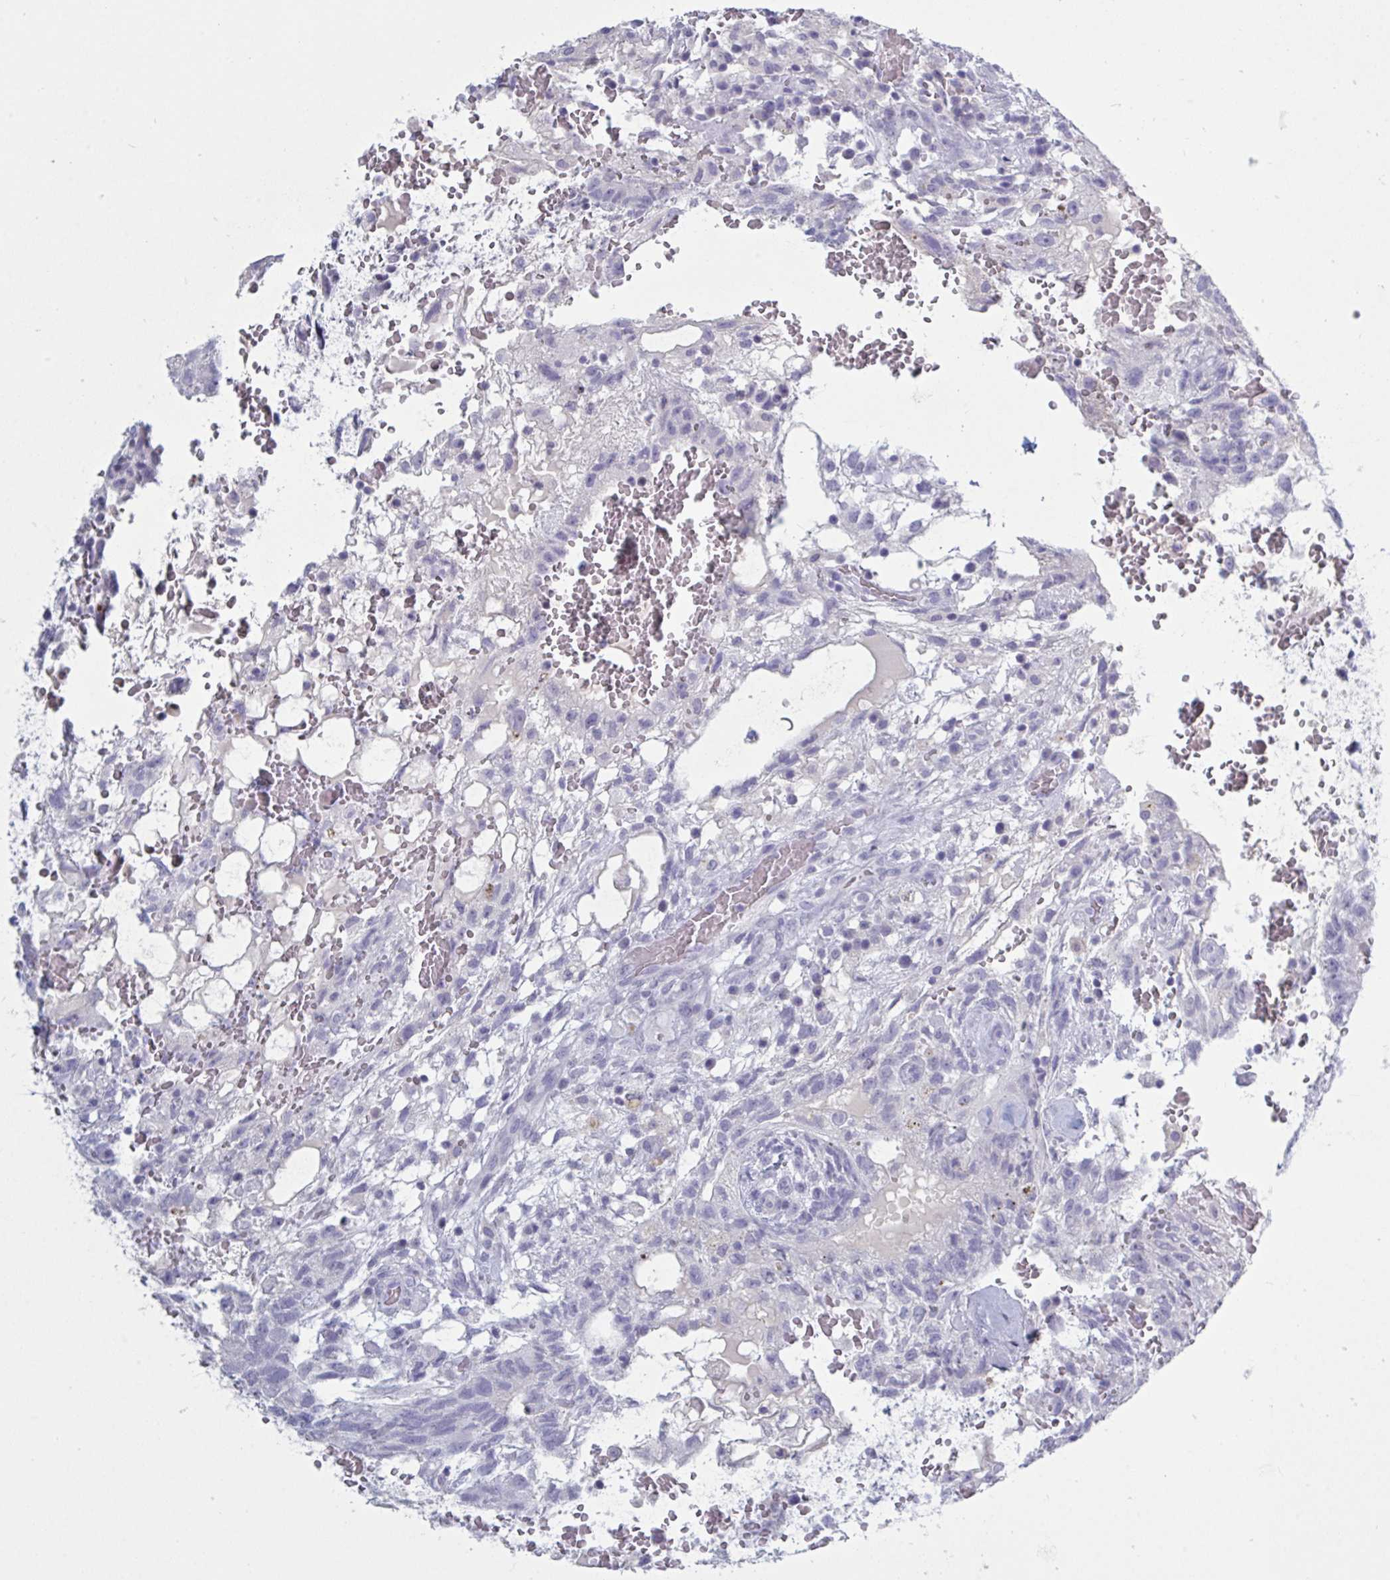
{"staining": {"intensity": "negative", "quantity": "none", "location": "none"}, "tissue": "testis cancer", "cell_type": "Tumor cells", "image_type": "cancer", "snomed": [{"axis": "morphology", "description": "Normal tissue, NOS"}, {"axis": "morphology", "description": "Carcinoma, Embryonal, NOS"}, {"axis": "topography", "description": "Testis"}], "caption": "IHC histopathology image of human testis cancer stained for a protein (brown), which shows no expression in tumor cells.", "gene": "NDUFC2", "patient": {"sex": "male", "age": 32}}